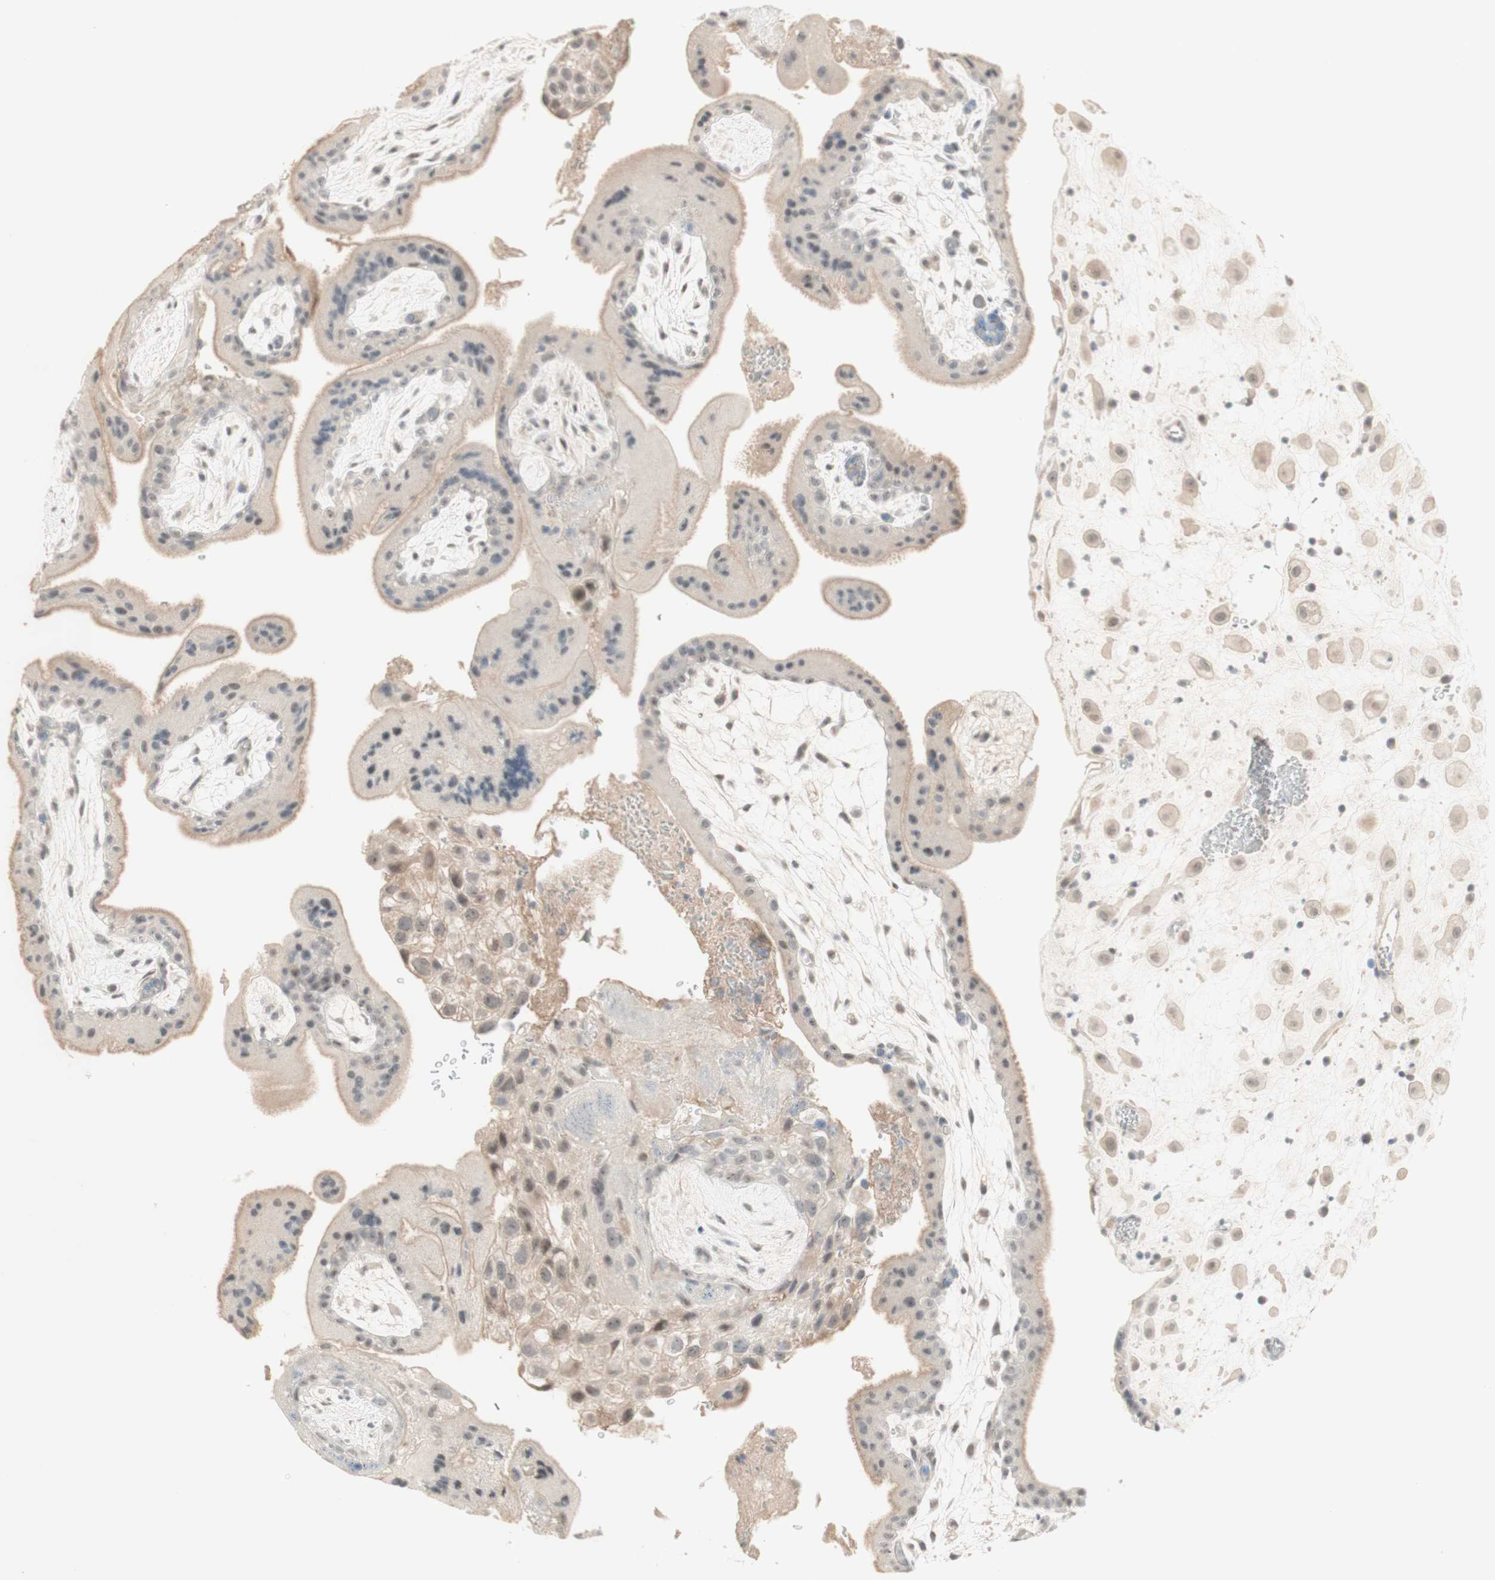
{"staining": {"intensity": "weak", "quantity": ">75%", "location": "cytoplasmic/membranous"}, "tissue": "placenta", "cell_type": "Decidual cells", "image_type": "normal", "snomed": [{"axis": "morphology", "description": "Normal tissue, NOS"}, {"axis": "topography", "description": "Placenta"}], "caption": "This image shows IHC staining of normal placenta, with low weak cytoplasmic/membranous expression in approximately >75% of decidual cells.", "gene": "PLCD4", "patient": {"sex": "female", "age": 35}}